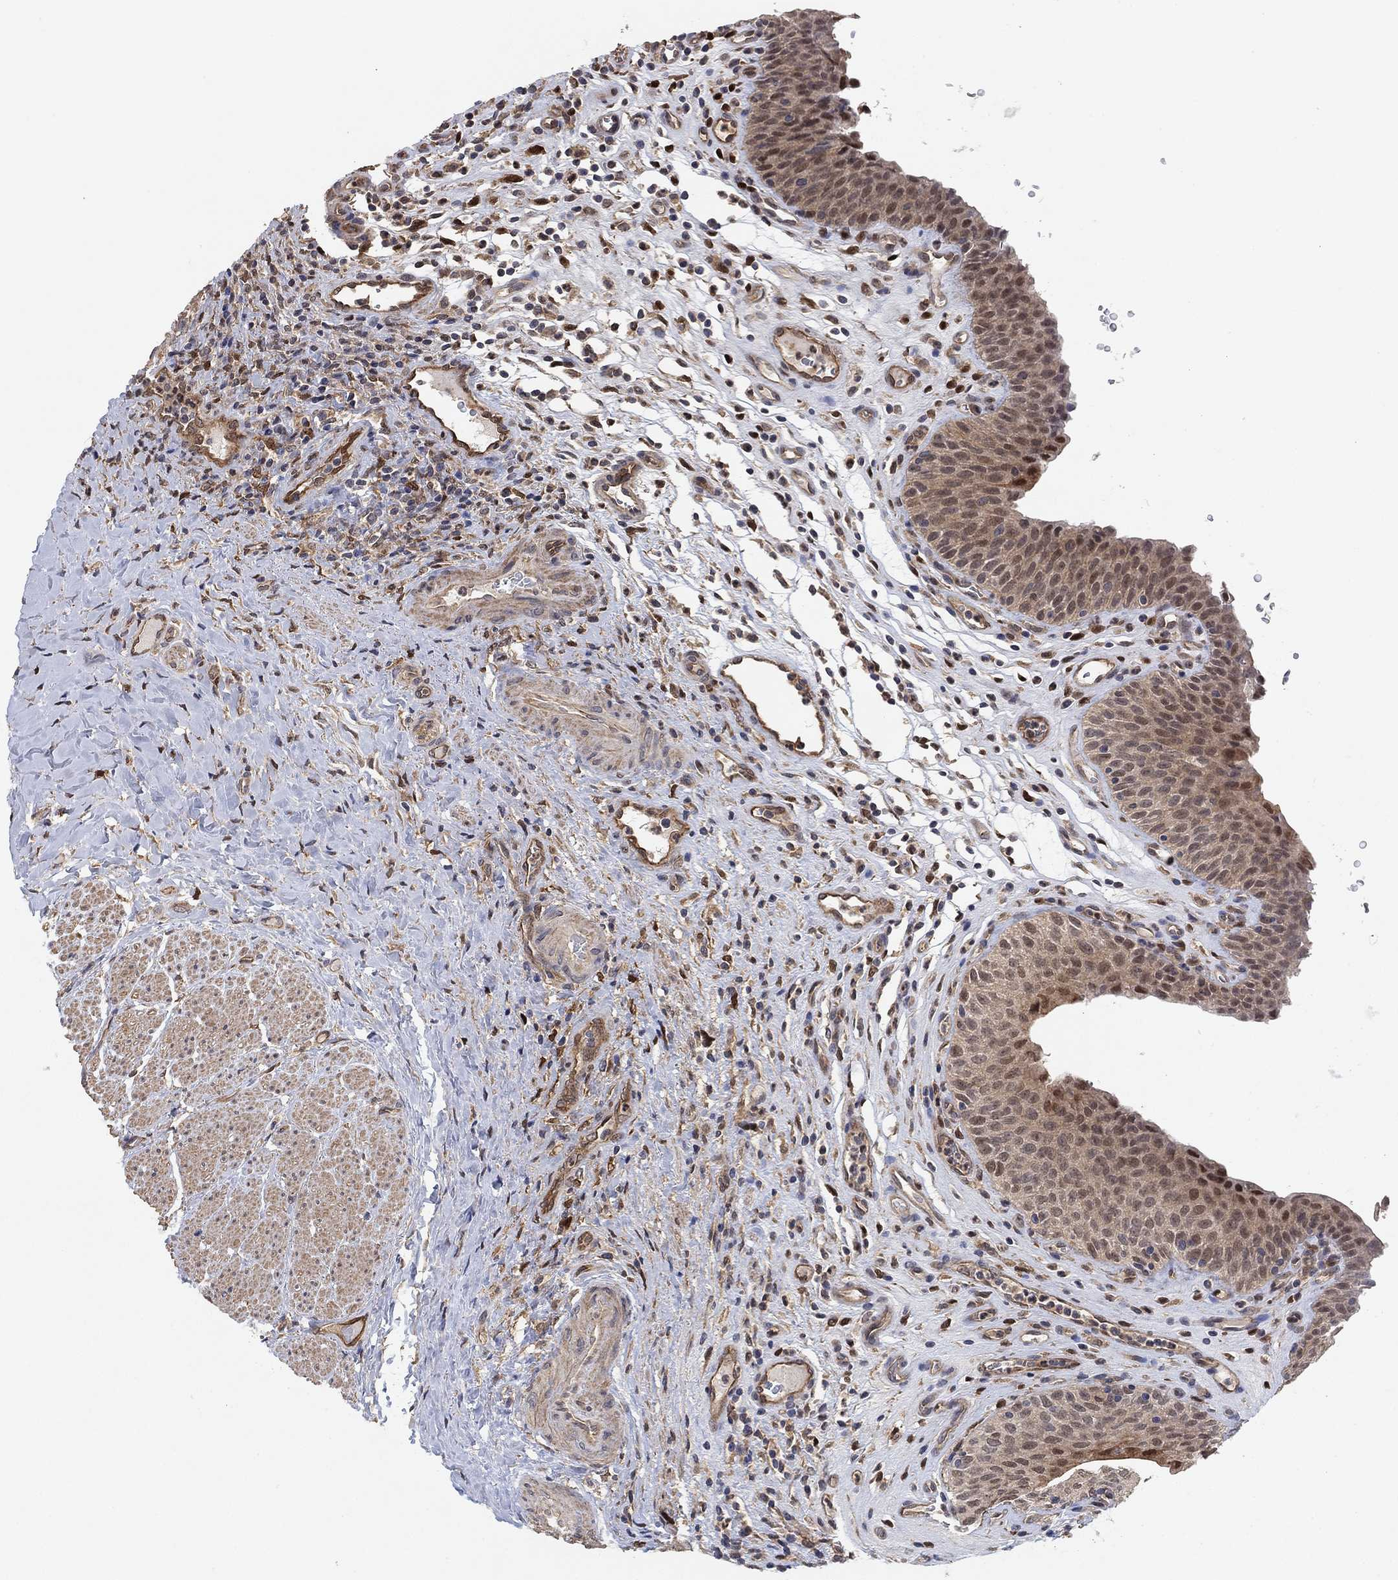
{"staining": {"intensity": "moderate", "quantity": "<25%", "location": "cytoplasmic/membranous,nuclear"}, "tissue": "urinary bladder", "cell_type": "Urothelial cells", "image_type": "normal", "snomed": [{"axis": "morphology", "description": "Normal tissue, NOS"}, {"axis": "topography", "description": "Urinary bladder"}], "caption": "A photomicrograph showing moderate cytoplasmic/membranous,nuclear staining in about <25% of urothelial cells in benign urinary bladder, as visualized by brown immunohistochemical staining.", "gene": "MCUR1", "patient": {"sex": "male", "age": 66}}